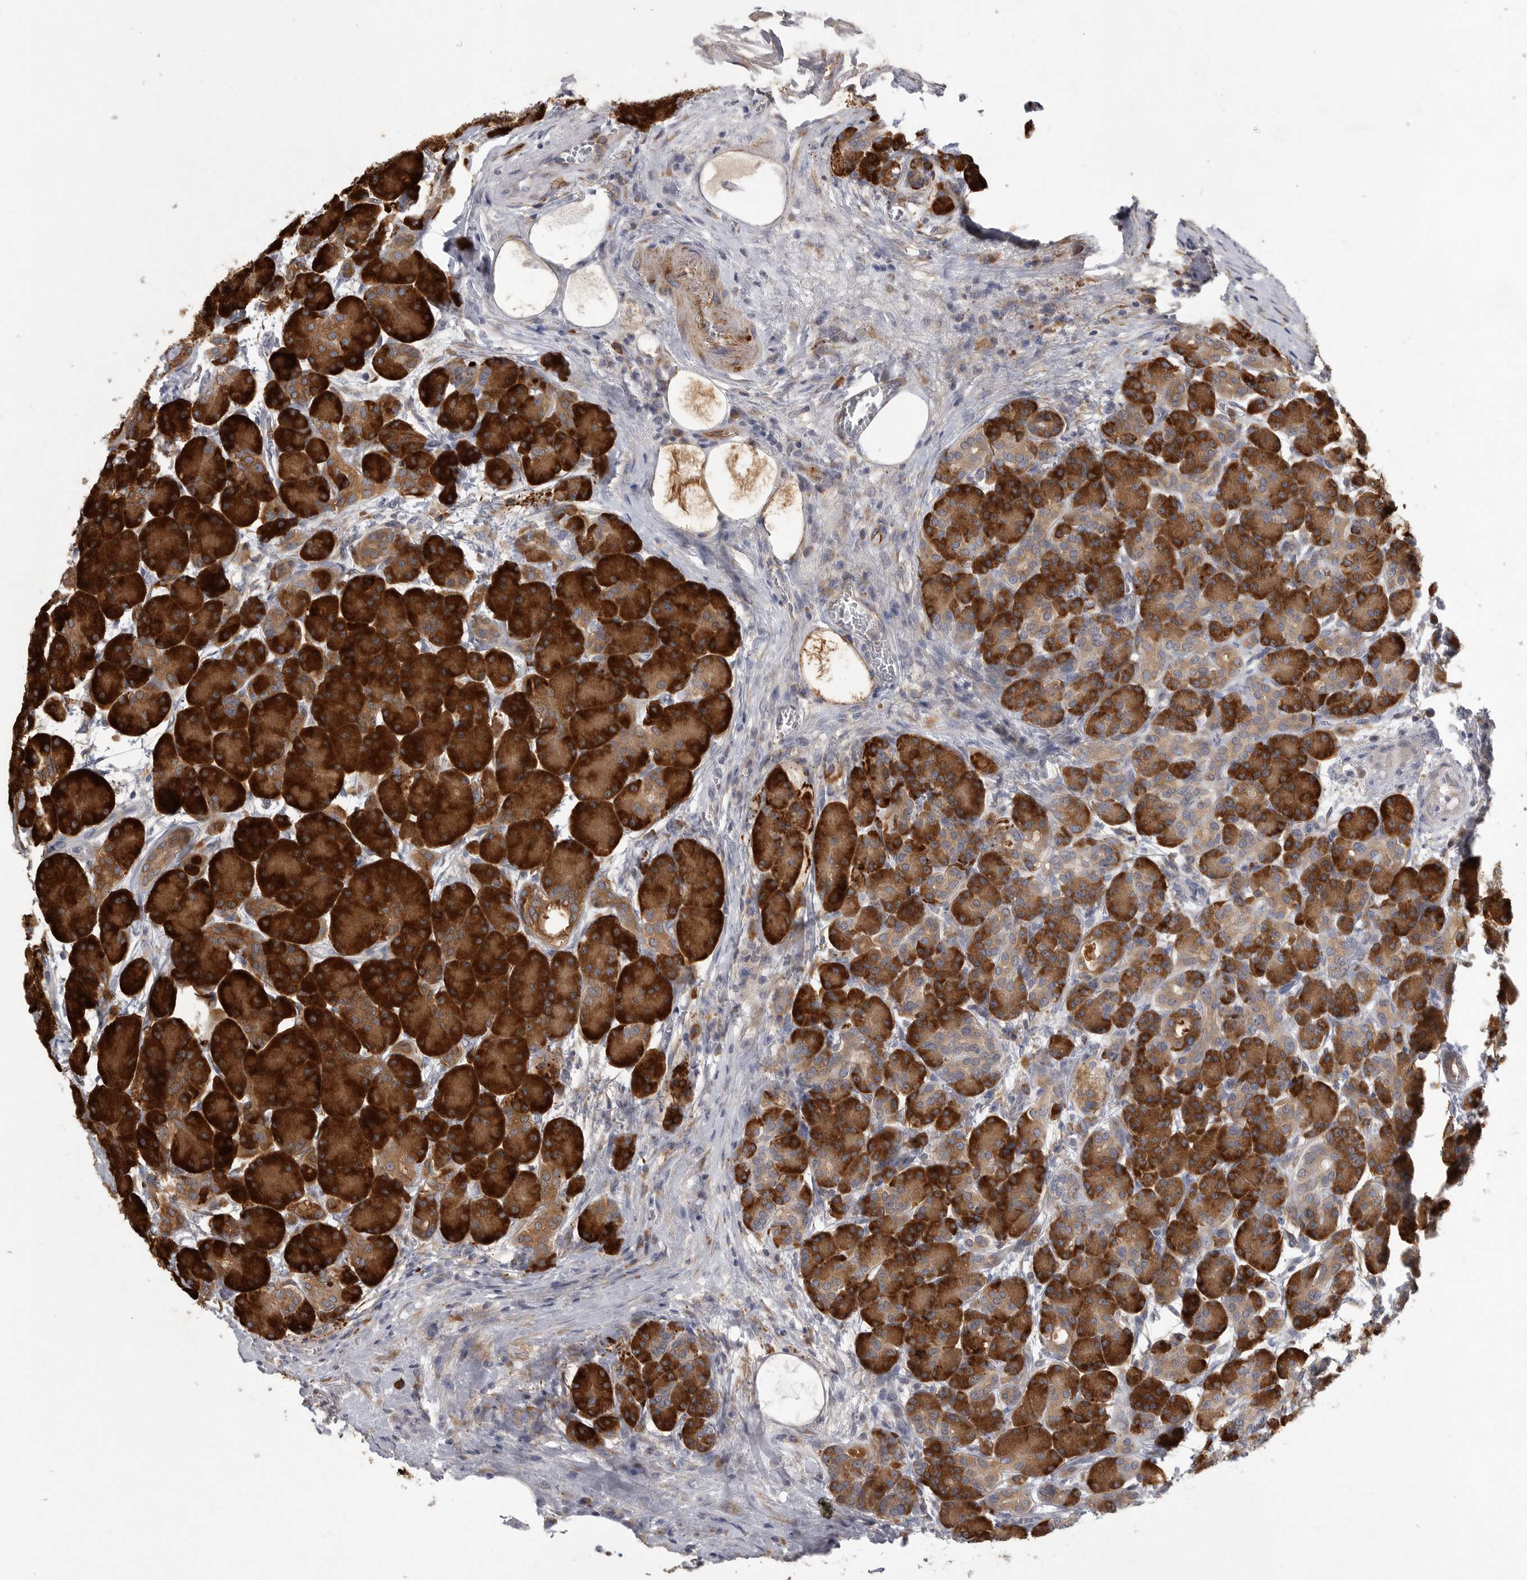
{"staining": {"intensity": "strong", "quantity": ">75%", "location": "cytoplasmic/membranous"}, "tissue": "pancreas", "cell_type": "Exocrine glandular cells", "image_type": "normal", "snomed": [{"axis": "morphology", "description": "Normal tissue, NOS"}, {"axis": "topography", "description": "Pancreas"}], "caption": "Protein expression analysis of normal pancreas shows strong cytoplasmic/membranous expression in approximately >75% of exocrine glandular cells.", "gene": "MINPP1", "patient": {"sex": "male", "age": 63}}